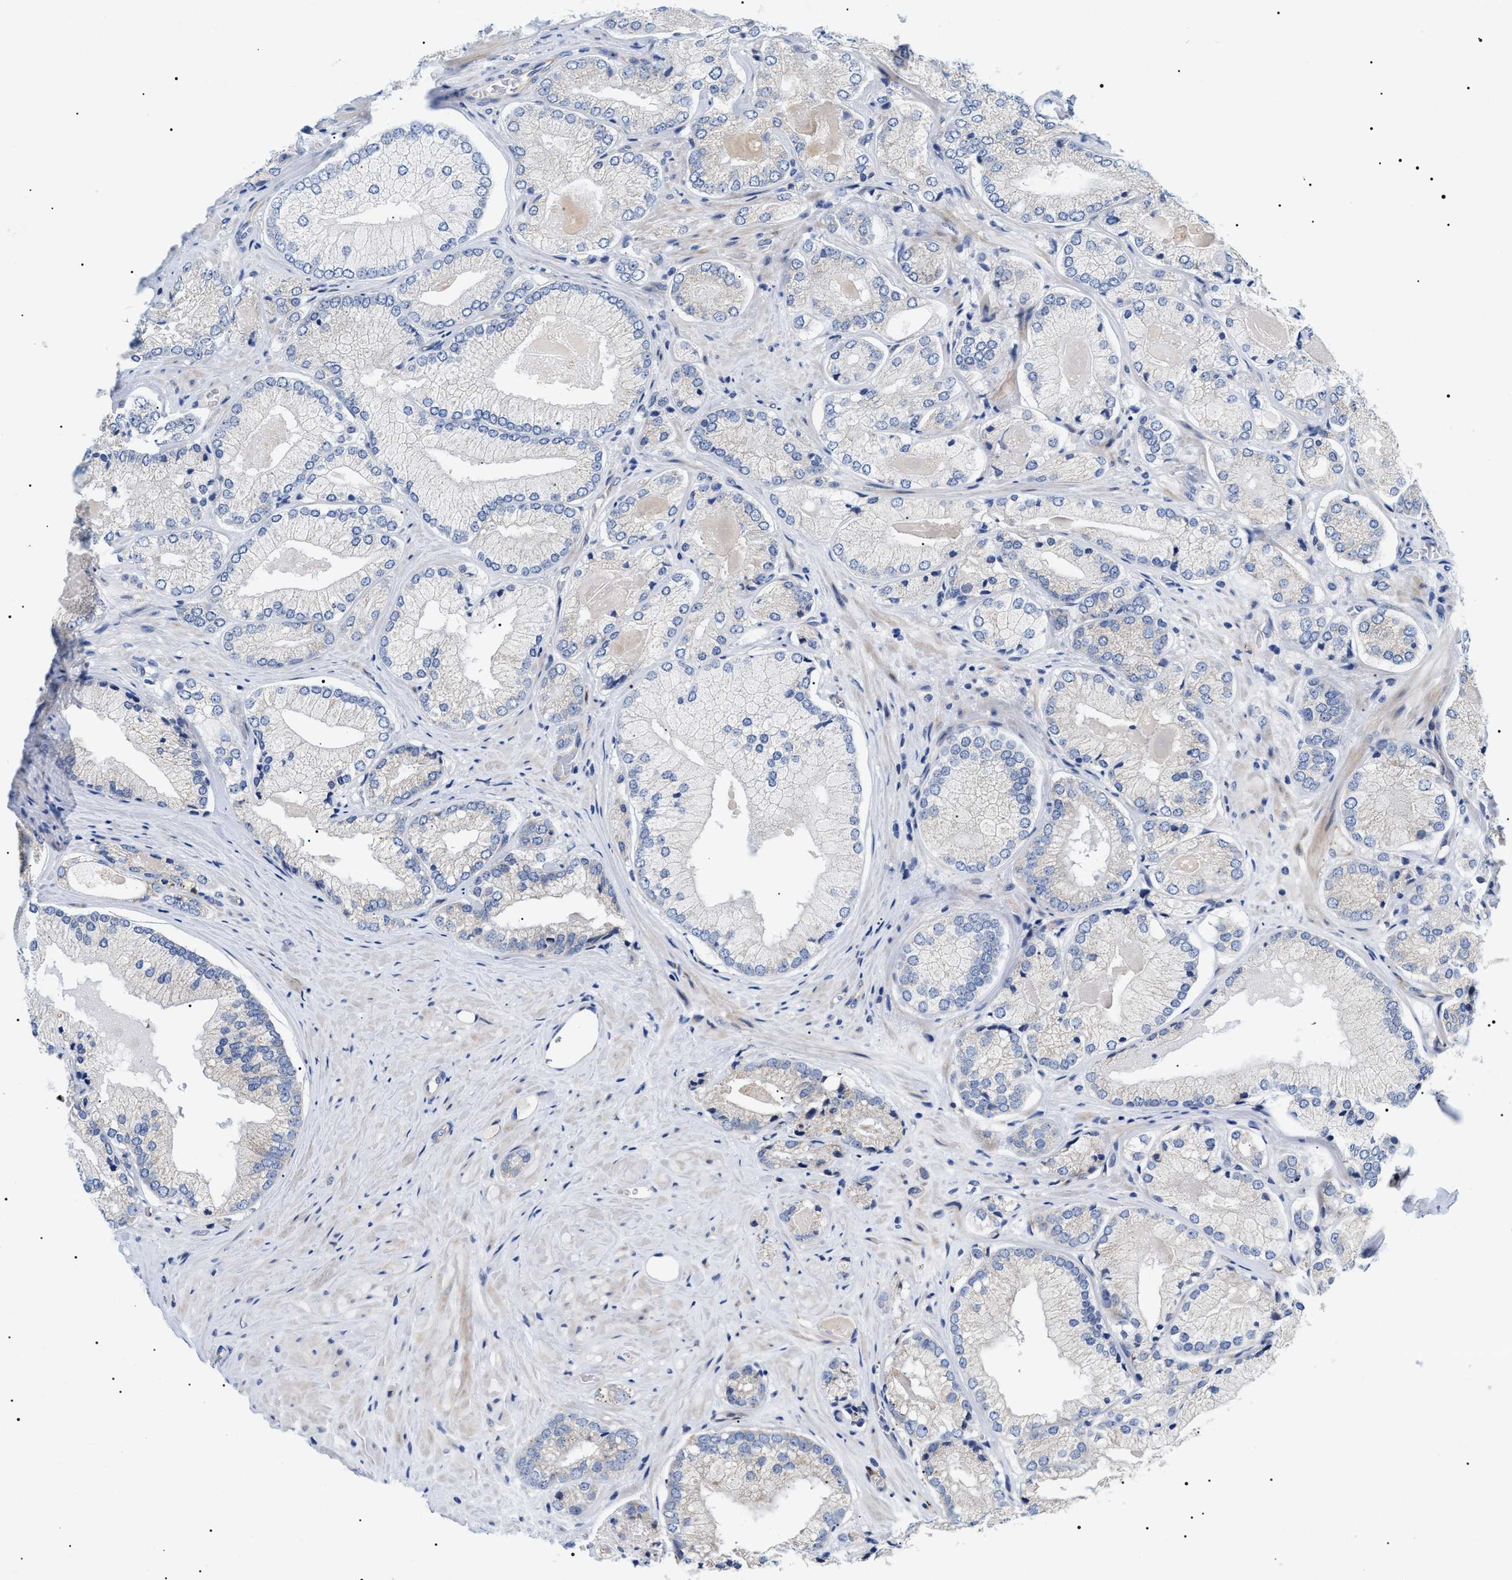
{"staining": {"intensity": "negative", "quantity": "none", "location": "none"}, "tissue": "prostate cancer", "cell_type": "Tumor cells", "image_type": "cancer", "snomed": [{"axis": "morphology", "description": "Adenocarcinoma, Low grade"}, {"axis": "topography", "description": "Prostate"}], "caption": "Immunohistochemistry (IHC) photomicrograph of human prostate cancer (adenocarcinoma (low-grade)) stained for a protein (brown), which exhibits no expression in tumor cells. The staining is performed using DAB brown chromogen with nuclei counter-stained in using hematoxylin.", "gene": "TMEM222", "patient": {"sex": "male", "age": 65}}